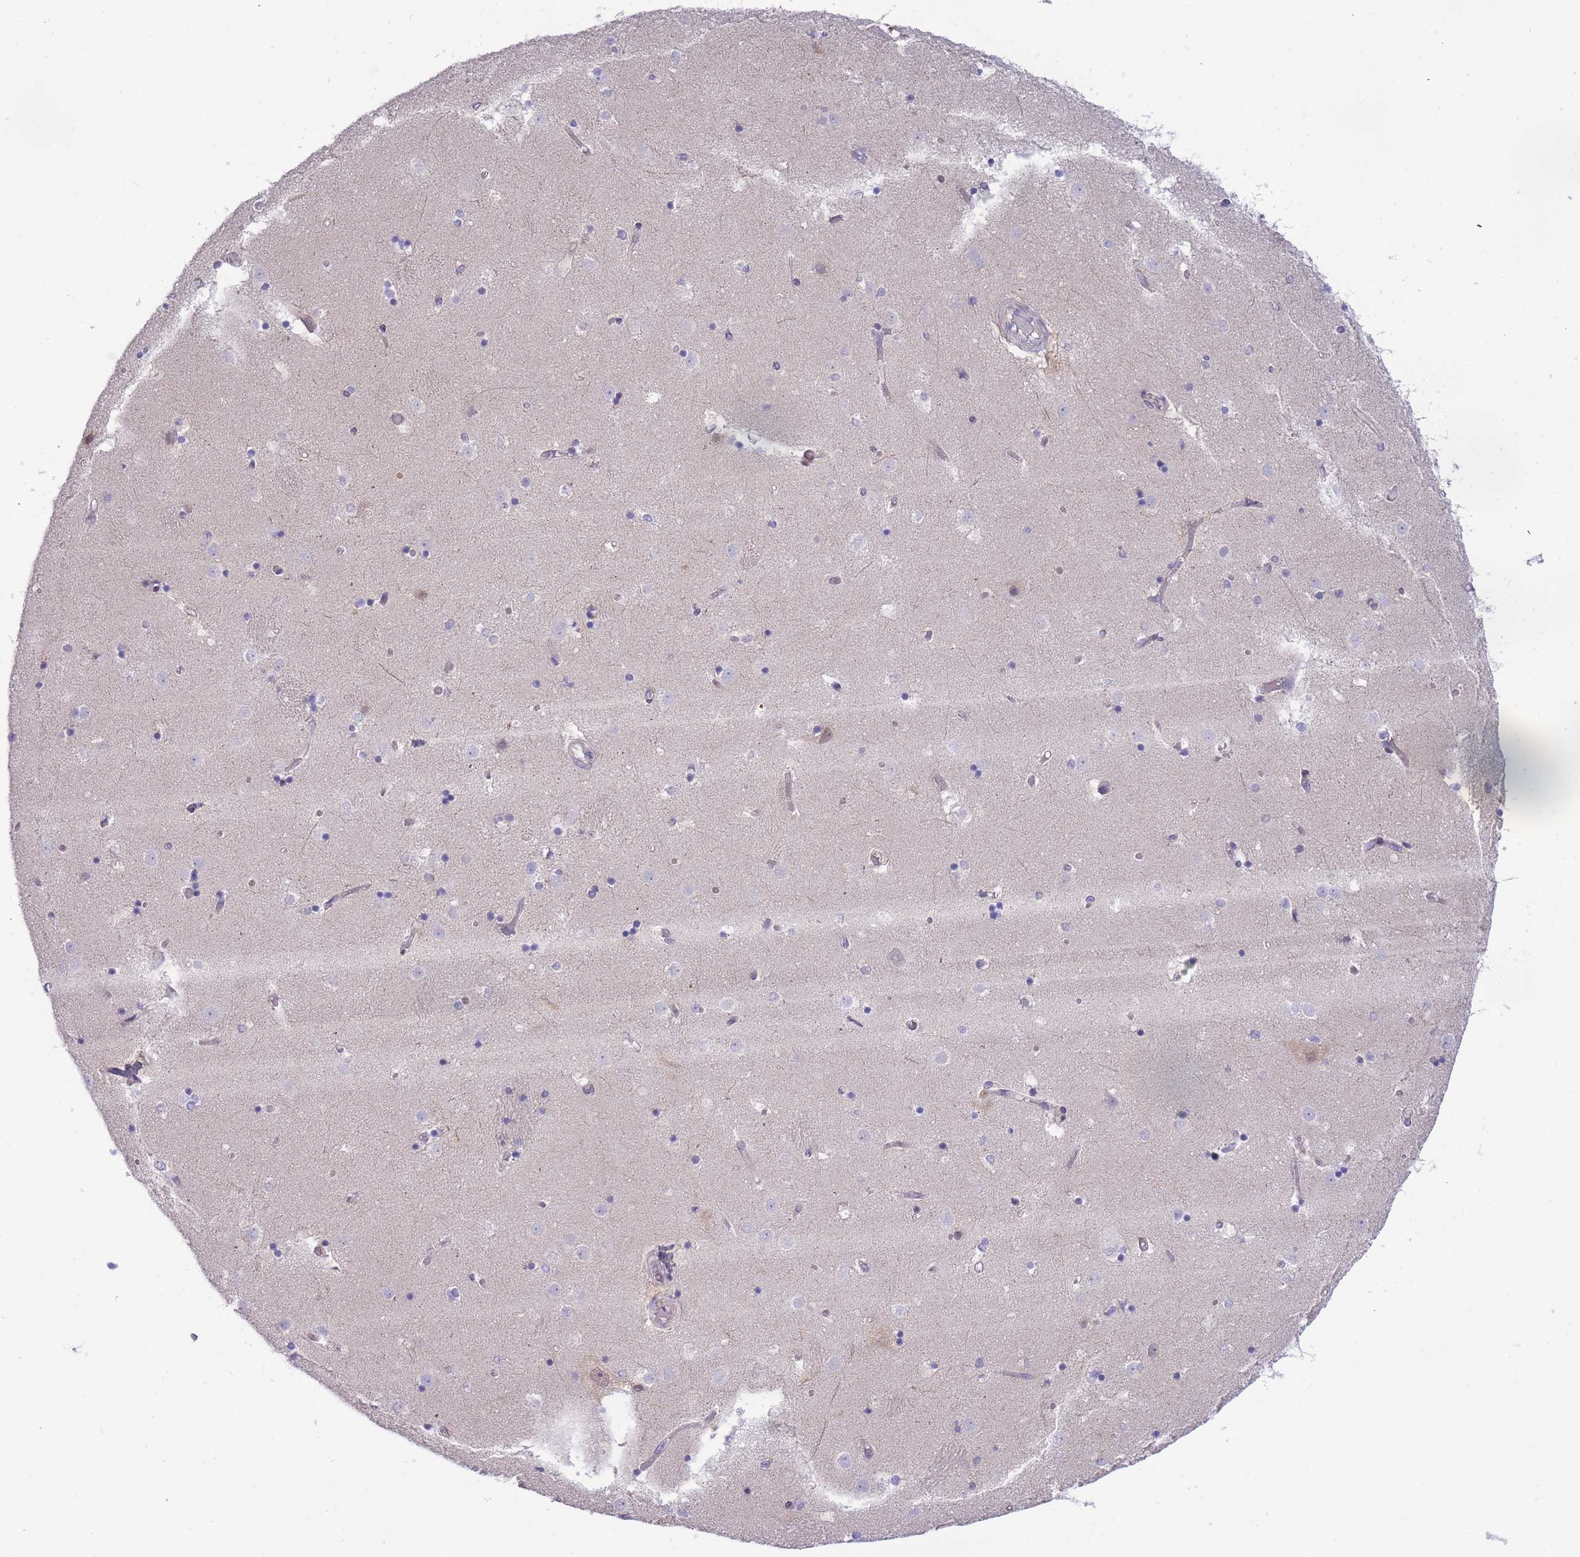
{"staining": {"intensity": "weak", "quantity": "<25%", "location": "nuclear"}, "tissue": "caudate", "cell_type": "Glial cells", "image_type": "normal", "snomed": [{"axis": "morphology", "description": "Normal tissue, NOS"}, {"axis": "topography", "description": "Lateral ventricle wall"}], "caption": "Immunohistochemical staining of normal human caudate reveals no significant staining in glial cells. (Brightfield microscopy of DAB (3,3'-diaminobenzidine) immunohistochemistry at high magnification).", "gene": "PRR23A", "patient": {"sex": "female", "age": 52}}